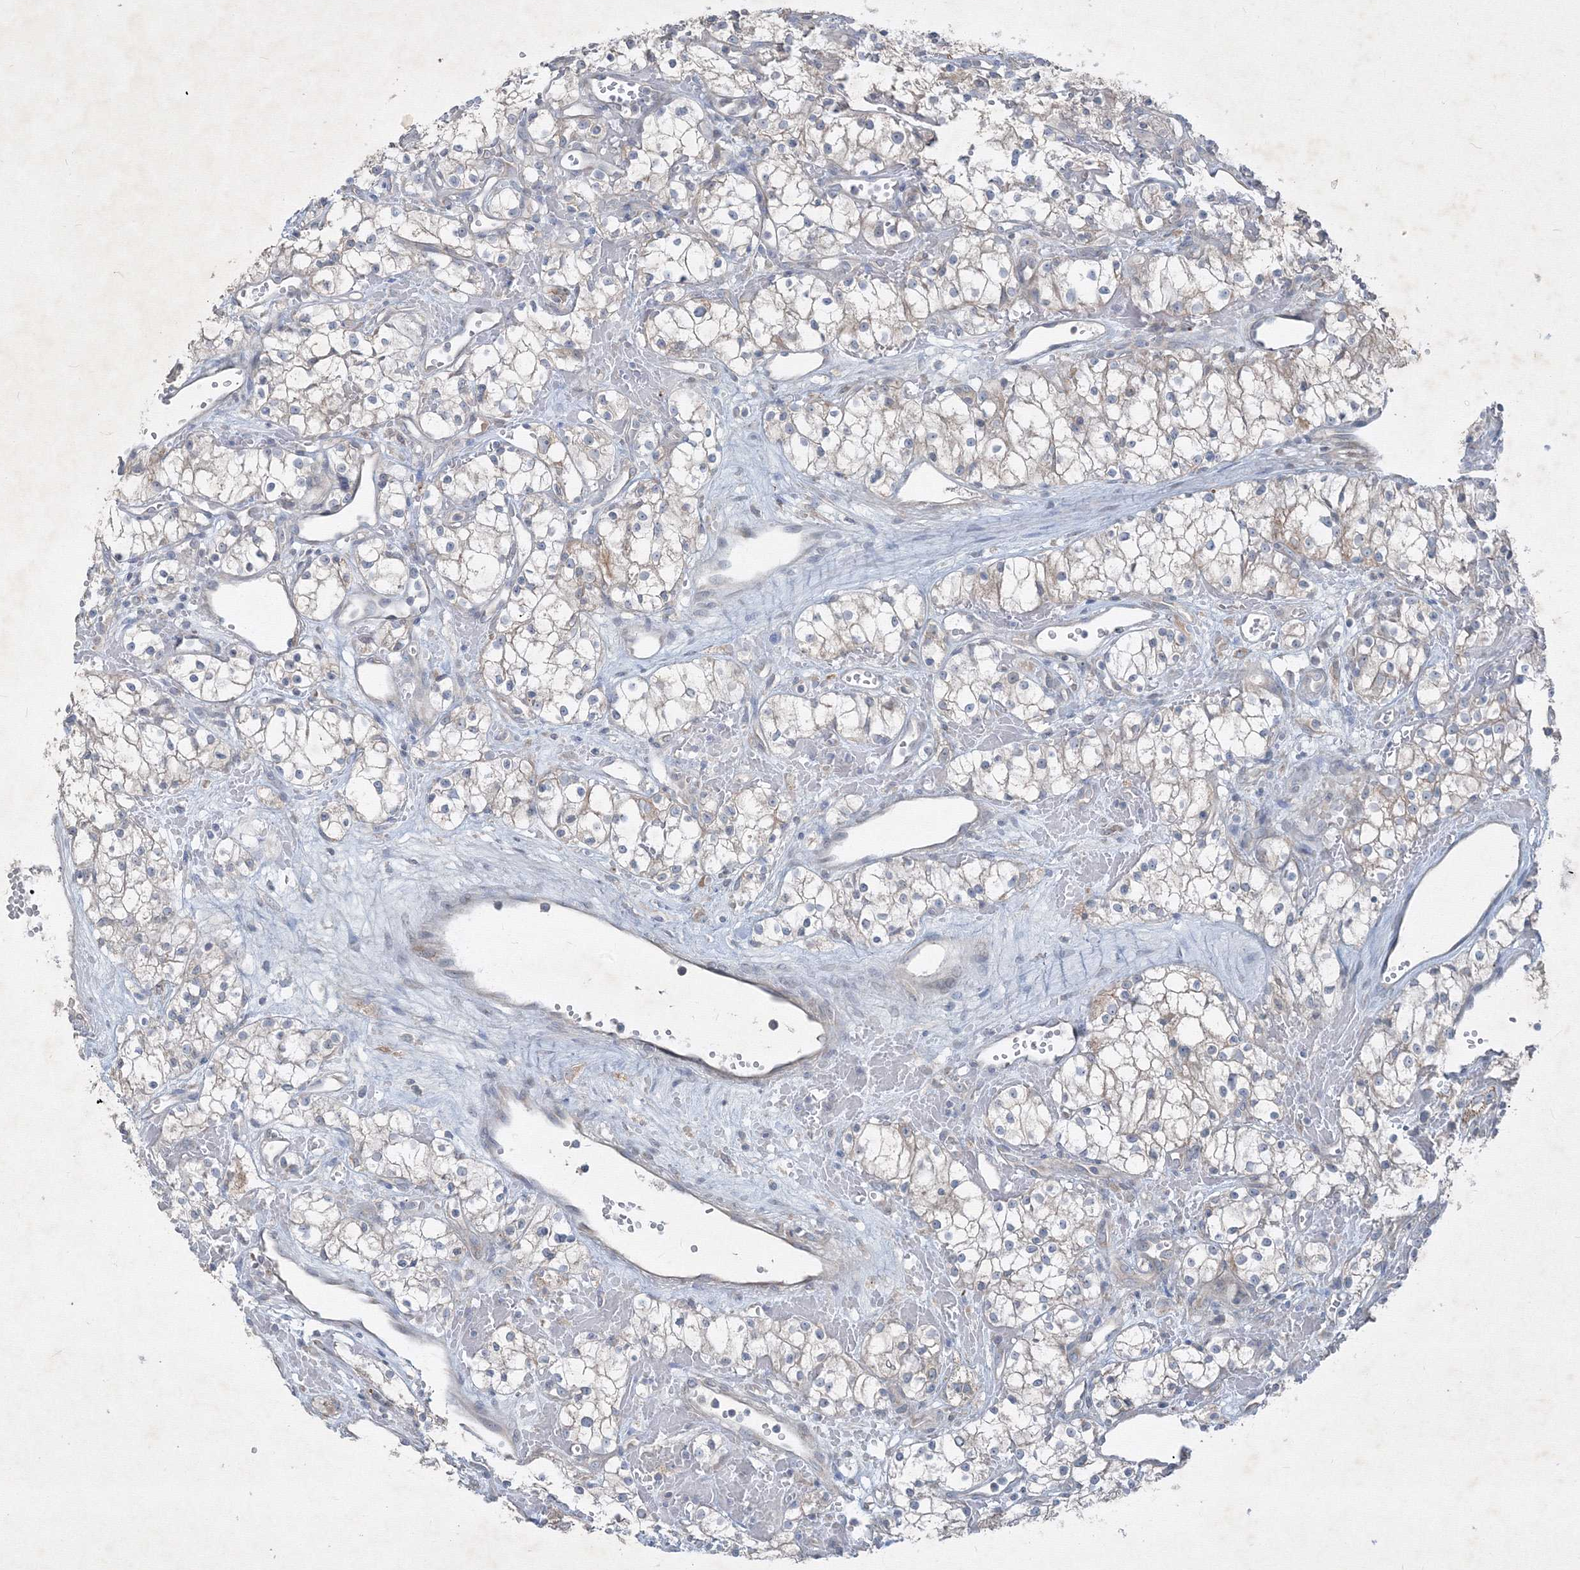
{"staining": {"intensity": "weak", "quantity": "<25%", "location": "cytoplasmic/membranous"}, "tissue": "renal cancer", "cell_type": "Tumor cells", "image_type": "cancer", "snomed": [{"axis": "morphology", "description": "Adenocarcinoma, NOS"}, {"axis": "topography", "description": "Kidney"}], "caption": "Immunohistochemistry (IHC) image of neoplastic tissue: renal cancer (adenocarcinoma) stained with DAB shows no significant protein positivity in tumor cells.", "gene": "IFNAR1", "patient": {"sex": "male", "age": 59}}